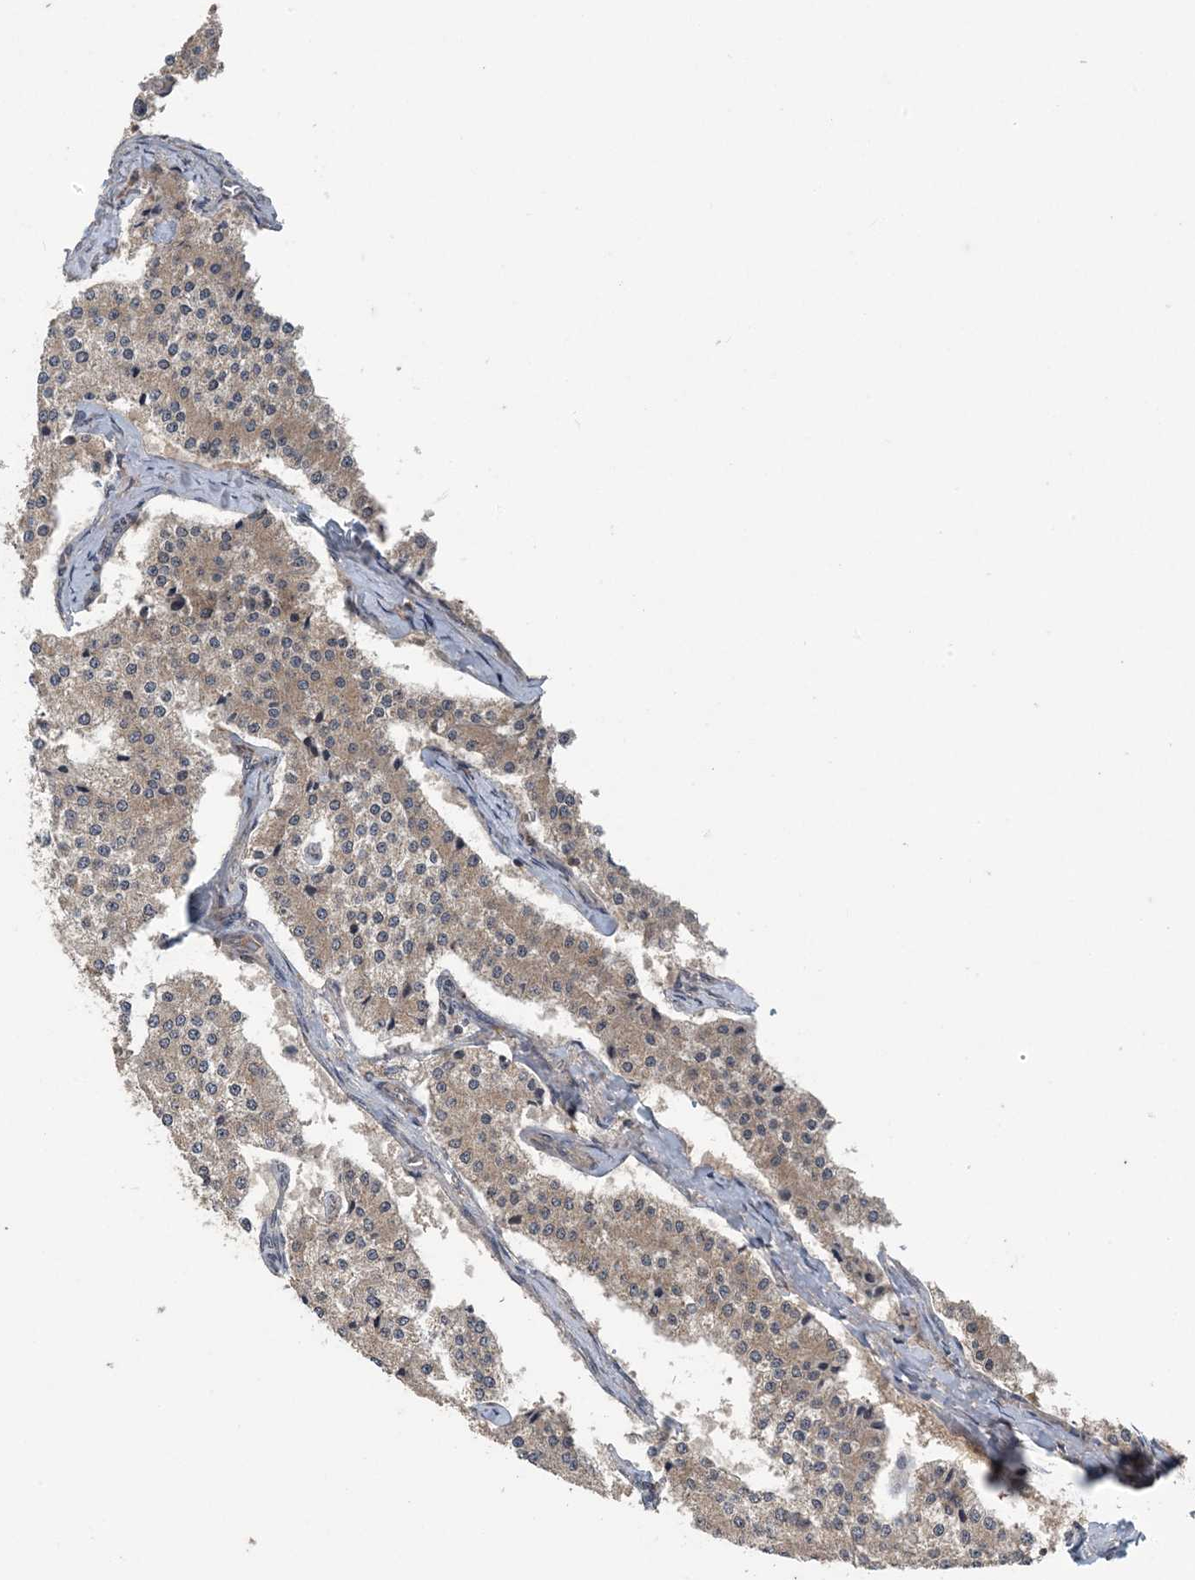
{"staining": {"intensity": "weak", "quantity": "25%-75%", "location": "cytoplasmic/membranous"}, "tissue": "carcinoid", "cell_type": "Tumor cells", "image_type": "cancer", "snomed": [{"axis": "morphology", "description": "Carcinoid, malignant, NOS"}, {"axis": "topography", "description": "Colon"}], "caption": "Immunohistochemical staining of human malignant carcinoid demonstrates weak cytoplasmic/membranous protein staining in approximately 25%-75% of tumor cells. (Brightfield microscopy of DAB IHC at high magnification).", "gene": "MYO9B", "patient": {"sex": "female", "age": 52}}